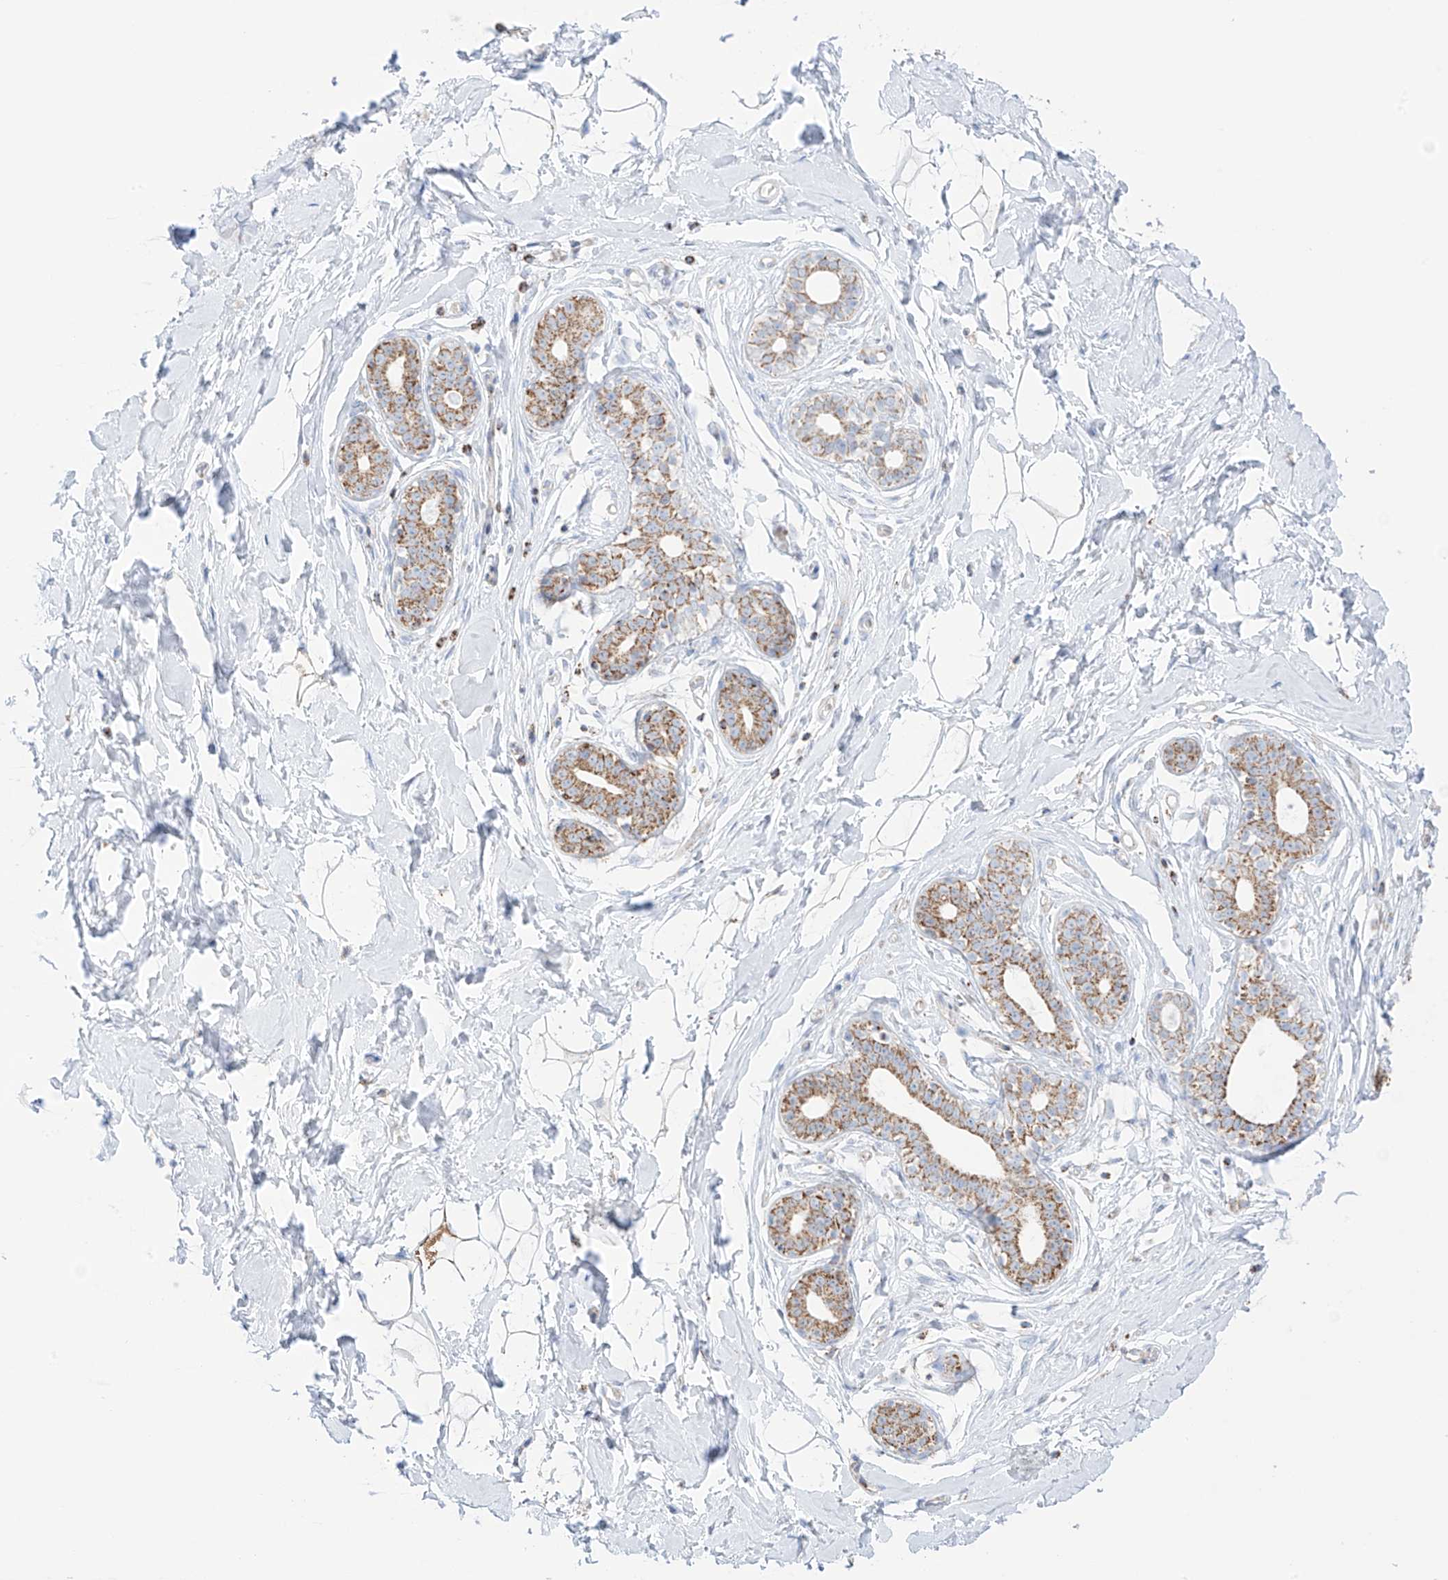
{"staining": {"intensity": "negative", "quantity": "none", "location": "none"}, "tissue": "breast", "cell_type": "Adipocytes", "image_type": "normal", "snomed": [{"axis": "morphology", "description": "Normal tissue, NOS"}, {"axis": "morphology", "description": "Adenoma, NOS"}, {"axis": "topography", "description": "Breast"}], "caption": "An IHC micrograph of benign breast is shown. There is no staining in adipocytes of breast. (Immunohistochemistry, brightfield microscopy, high magnification).", "gene": "XKR3", "patient": {"sex": "female", "age": 23}}